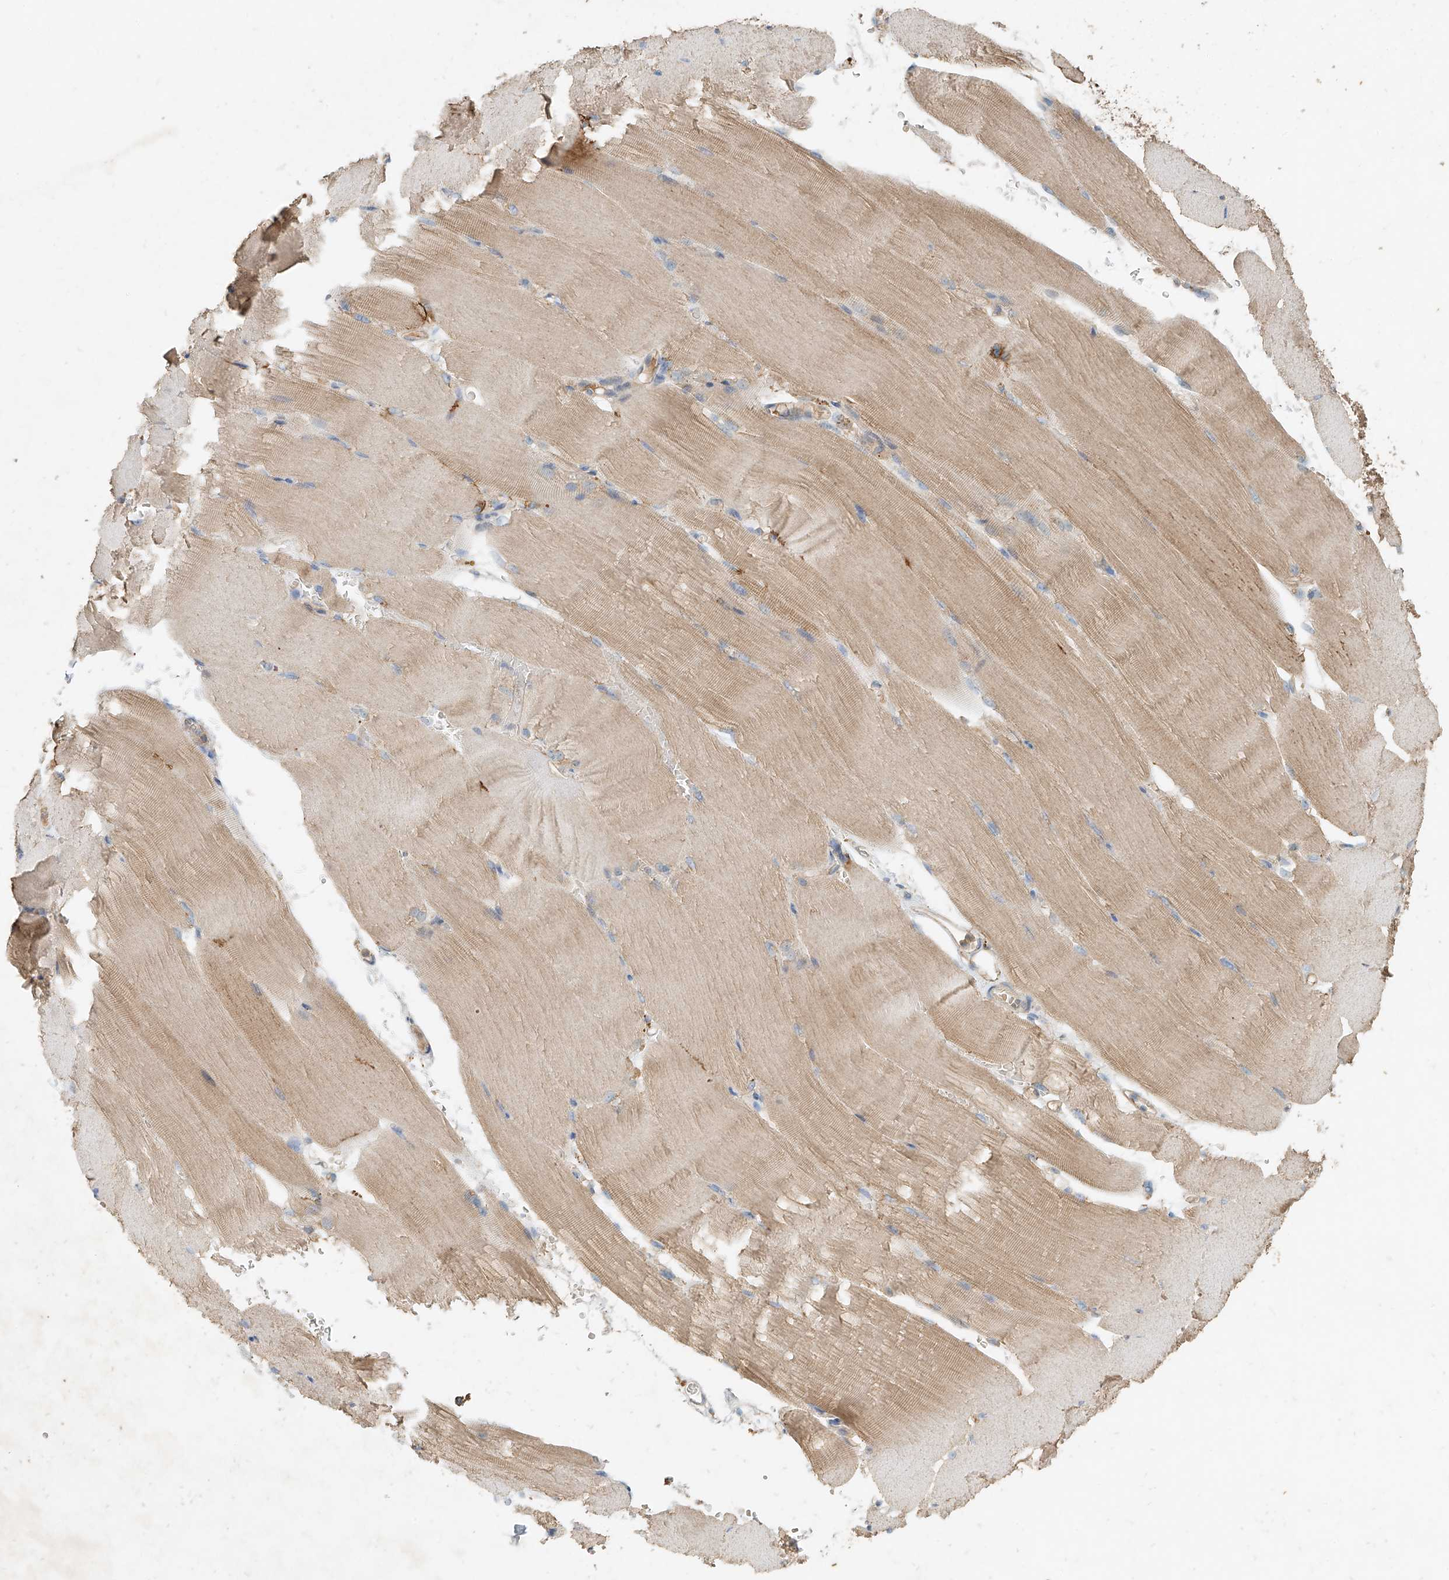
{"staining": {"intensity": "weak", "quantity": ">75%", "location": "cytoplasmic/membranous"}, "tissue": "skeletal muscle", "cell_type": "Myocytes", "image_type": "normal", "snomed": [{"axis": "morphology", "description": "Normal tissue, NOS"}, {"axis": "topography", "description": "Skeletal muscle"}, {"axis": "topography", "description": "Parathyroid gland"}], "caption": "A histopathology image of human skeletal muscle stained for a protein reveals weak cytoplasmic/membranous brown staining in myocytes. The staining is performed using DAB (3,3'-diaminobenzidine) brown chromogen to label protein expression. The nuclei are counter-stained blue using hematoxylin.", "gene": "GNB1L", "patient": {"sex": "female", "age": 37}}